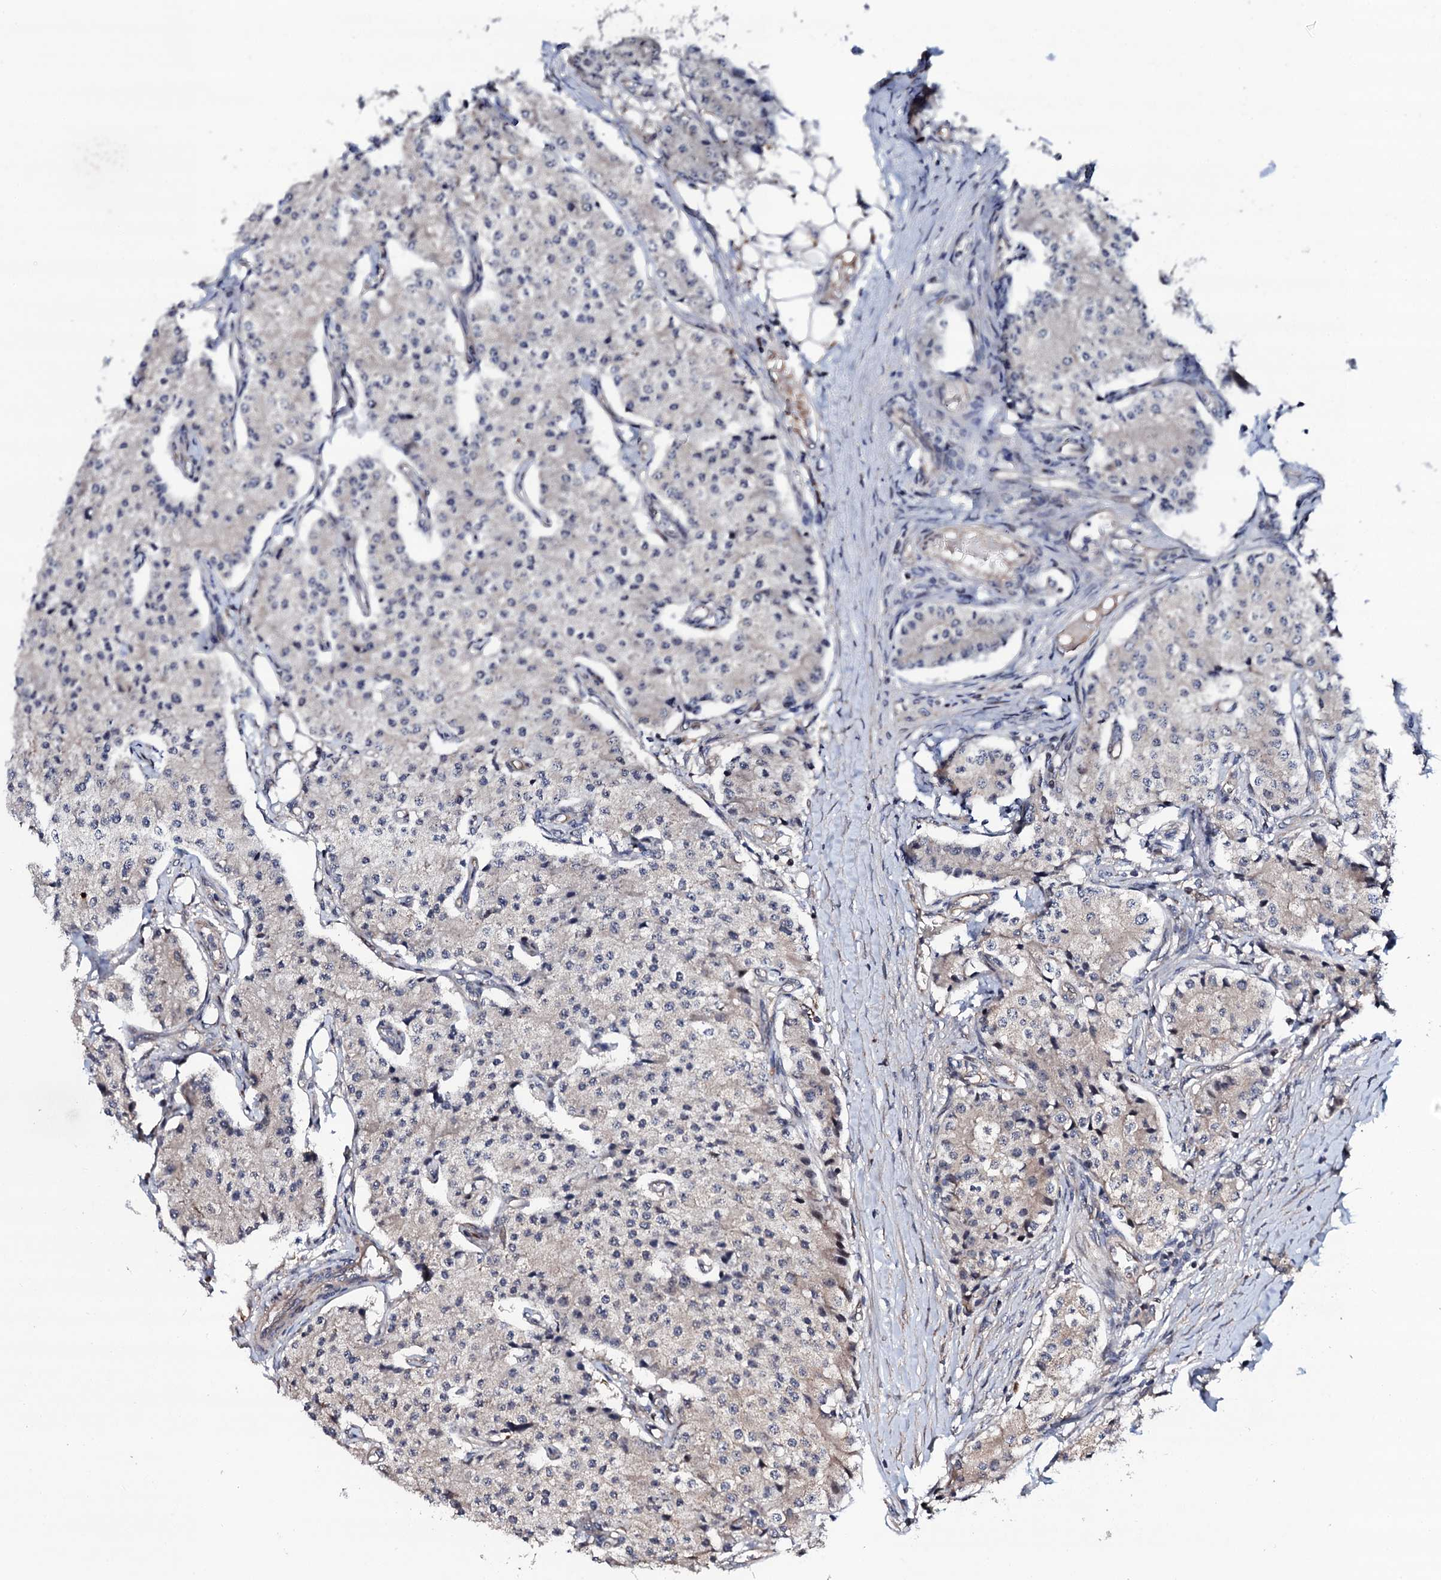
{"staining": {"intensity": "negative", "quantity": "none", "location": "none"}, "tissue": "carcinoid", "cell_type": "Tumor cells", "image_type": "cancer", "snomed": [{"axis": "morphology", "description": "Carcinoid, malignant, NOS"}, {"axis": "topography", "description": "Colon"}], "caption": "The image shows no staining of tumor cells in carcinoid.", "gene": "CIAO2A", "patient": {"sex": "female", "age": 52}}